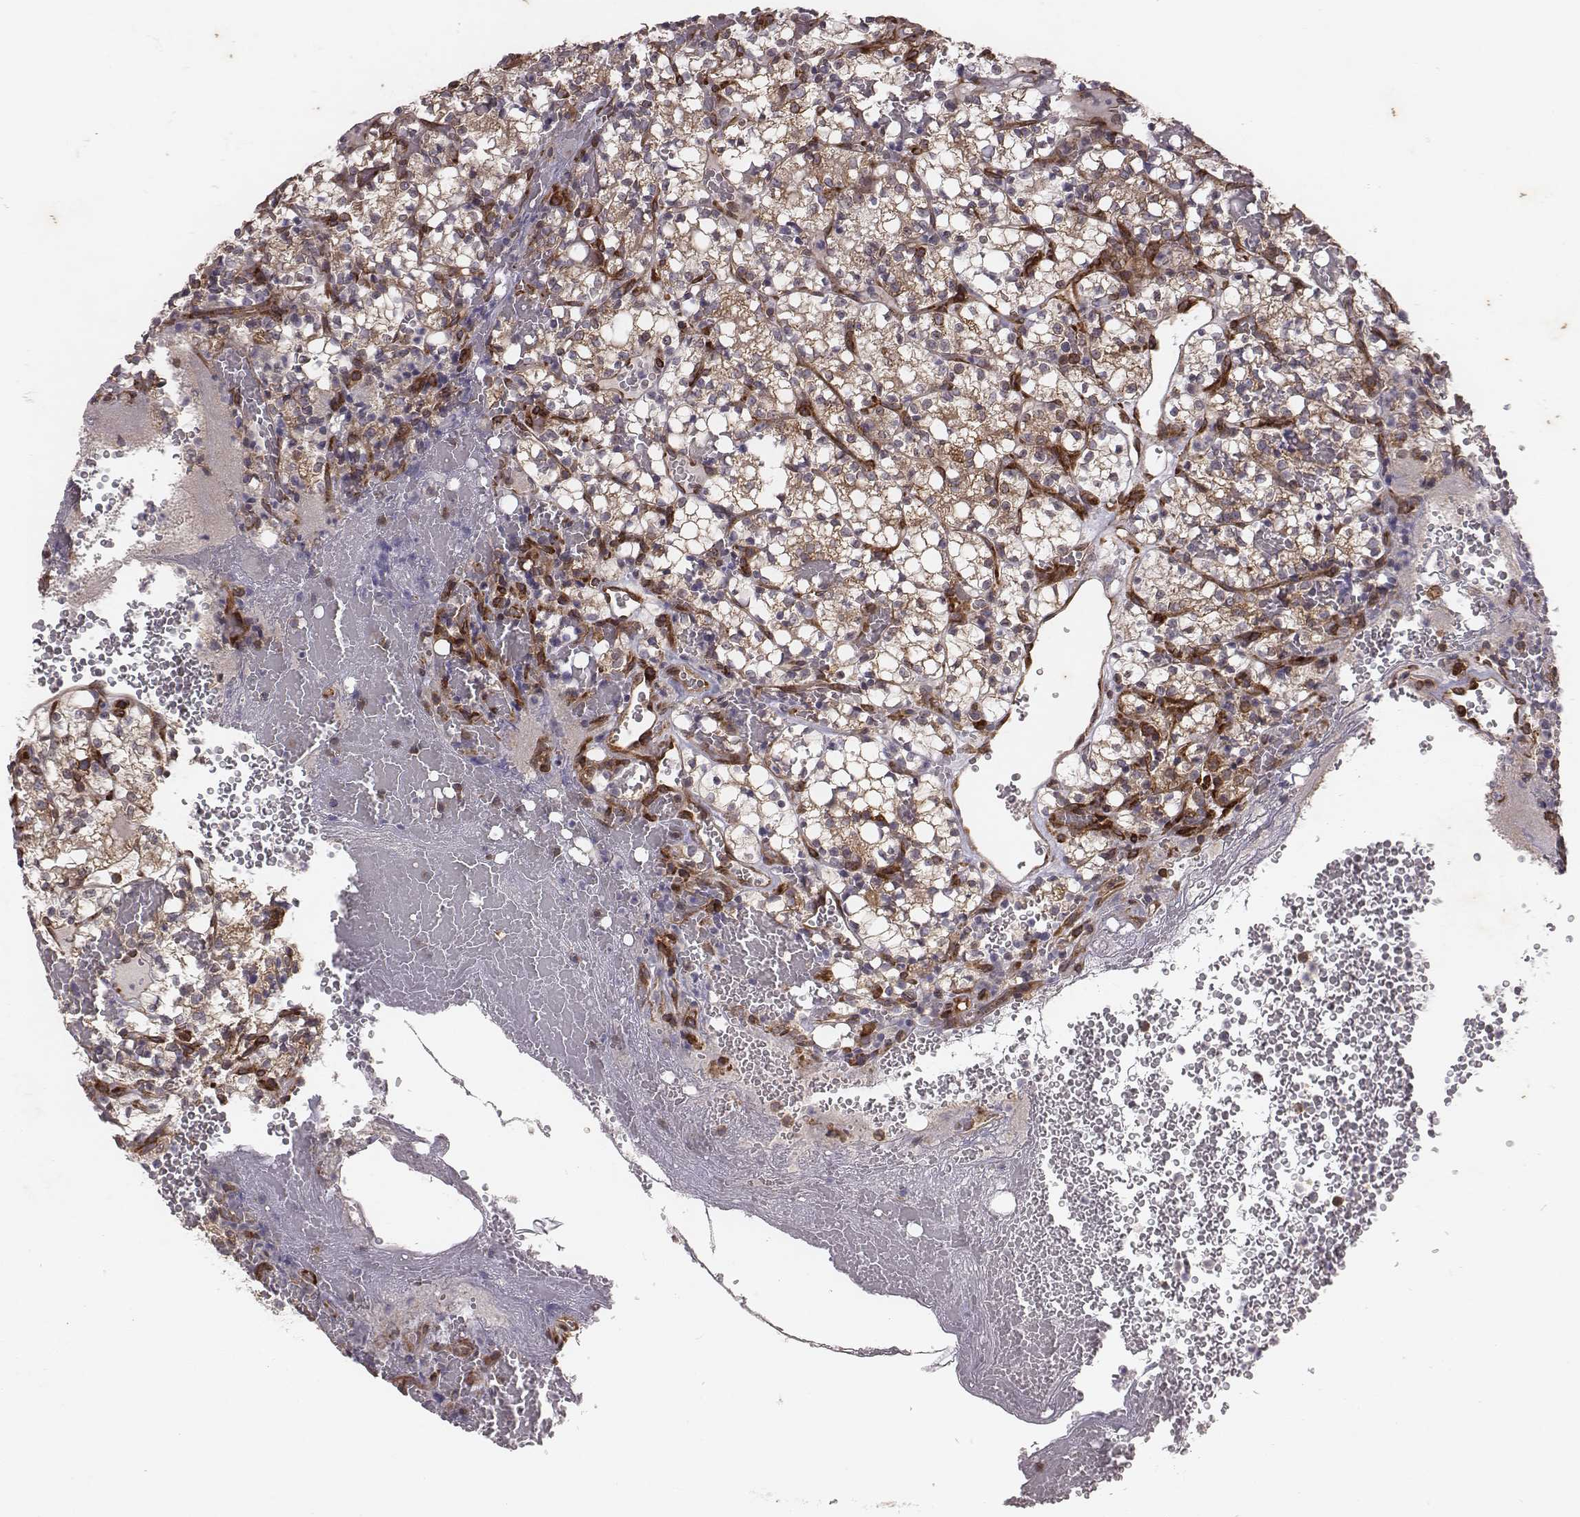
{"staining": {"intensity": "weak", "quantity": ">75%", "location": "cytoplasmic/membranous"}, "tissue": "renal cancer", "cell_type": "Tumor cells", "image_type": "cancer", "snomed": [{"axis": "morphology", "description": "Adenocarcinoma, NOS"}, {"axis": "topography", "description": "Kidney"}], "caption": "The photomicrograph displays immunohistochemical staining of renal cancer. There is weak cytoplasmic/membranous expression is identified in about >75% of tumor cells.", "gene": "TXLNA", "patient": {"sex": "female", "age": 69}}